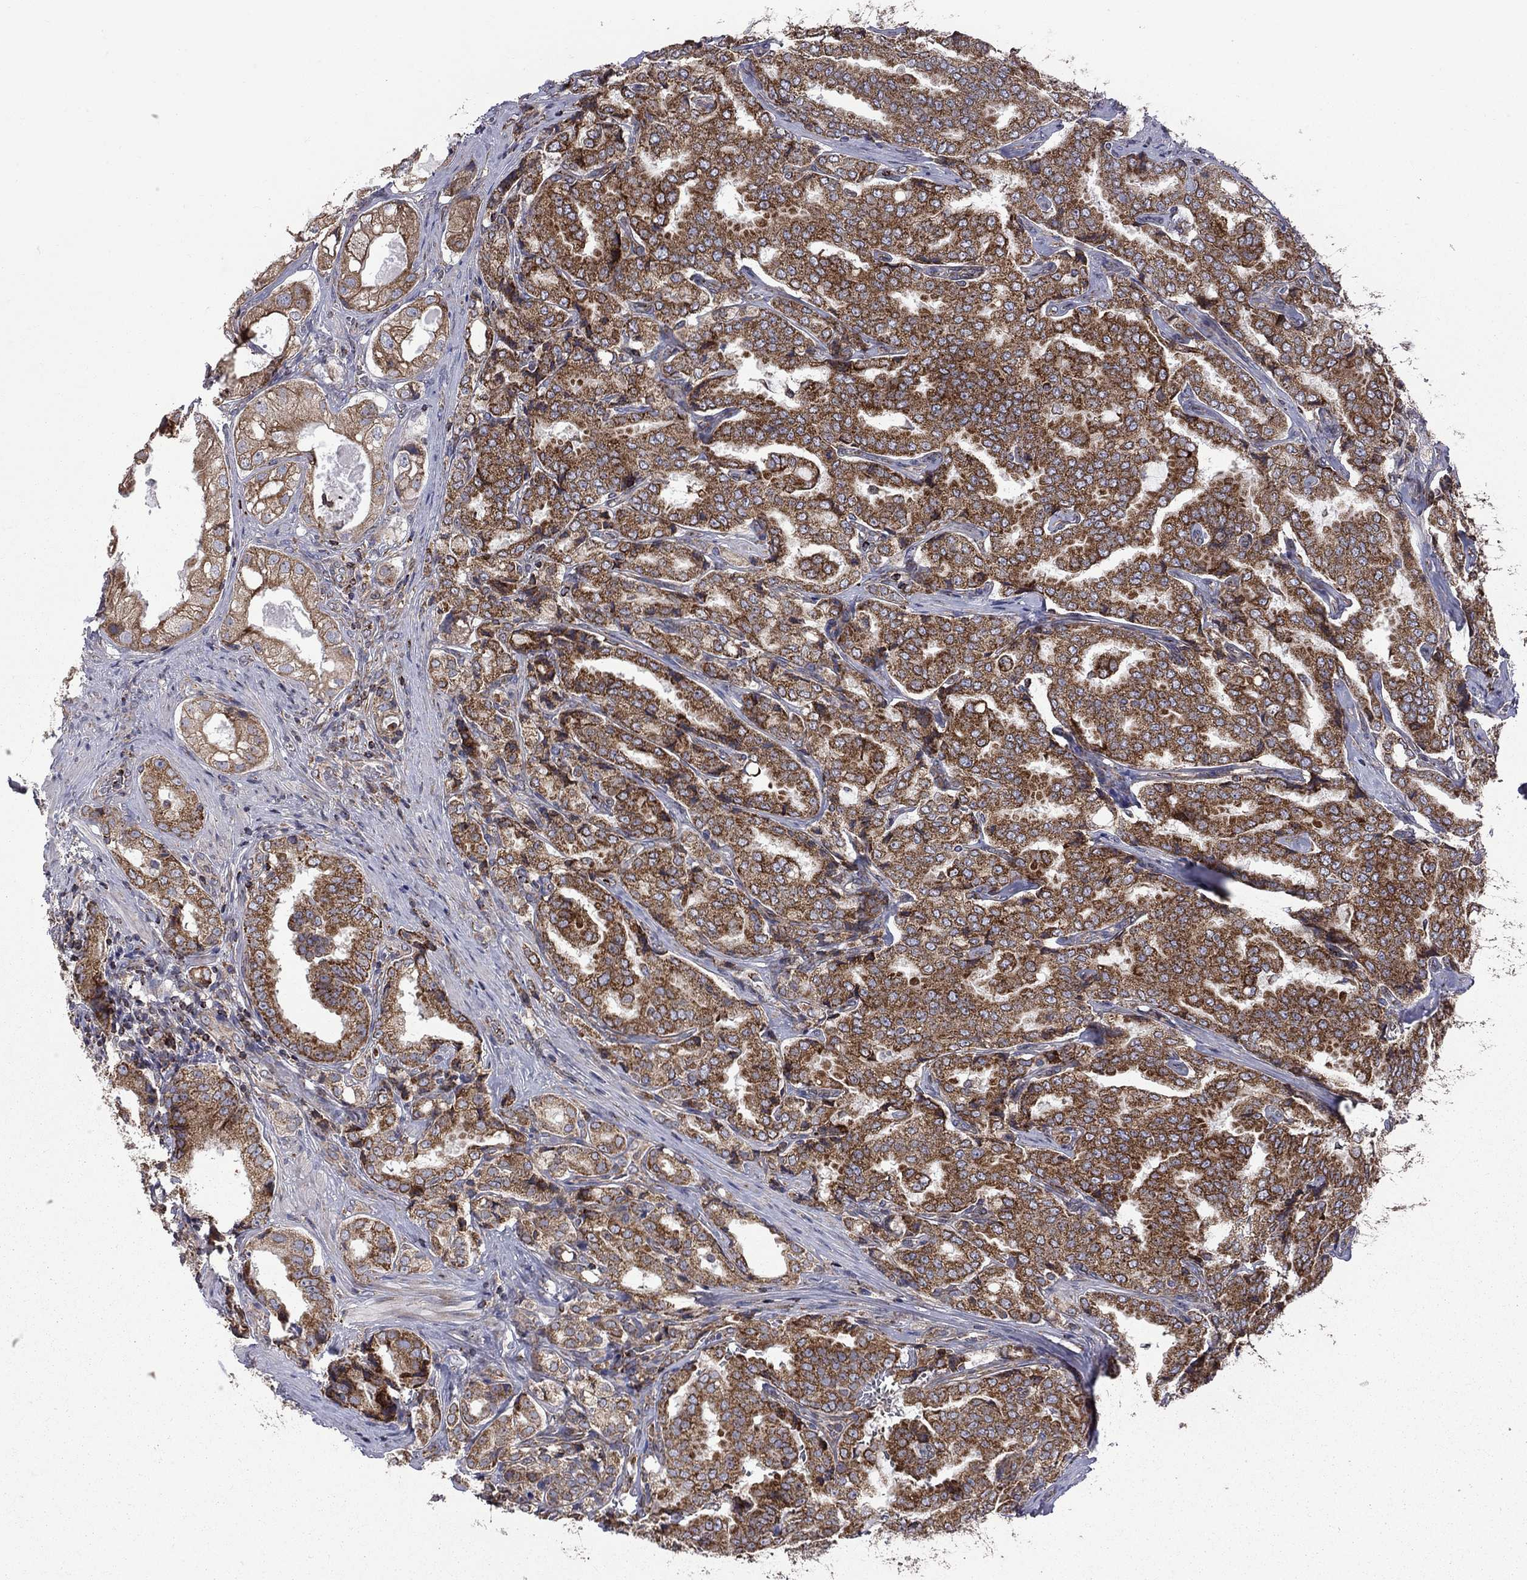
{"staining": {"intensity": "strong", "quantity": "25%-75%", "location": "cytoplasmic/membranous"}, "tissue": "prostate cancer", "cell_type": "Tumor cells", "image_type": "cancer", "snomed": [{"axis": "morphology", "description": "Adenocarcinoma, NOS"}, {"axis": "topography", "description": "Prostate"}], "caption": "Strong cytoplasmic/membranous staining is appreciated in approximately 25%-75% of tumor cells in adenocarcinoma (prostate). The staining was performed using DAB (3,3'-diaminobenzidine), with brown indicating positive protein expression. Nuclei are stained blue with hematoxylin.", "gene": "CLPTM1", "patient": {"sex": "male", "age": 65}}